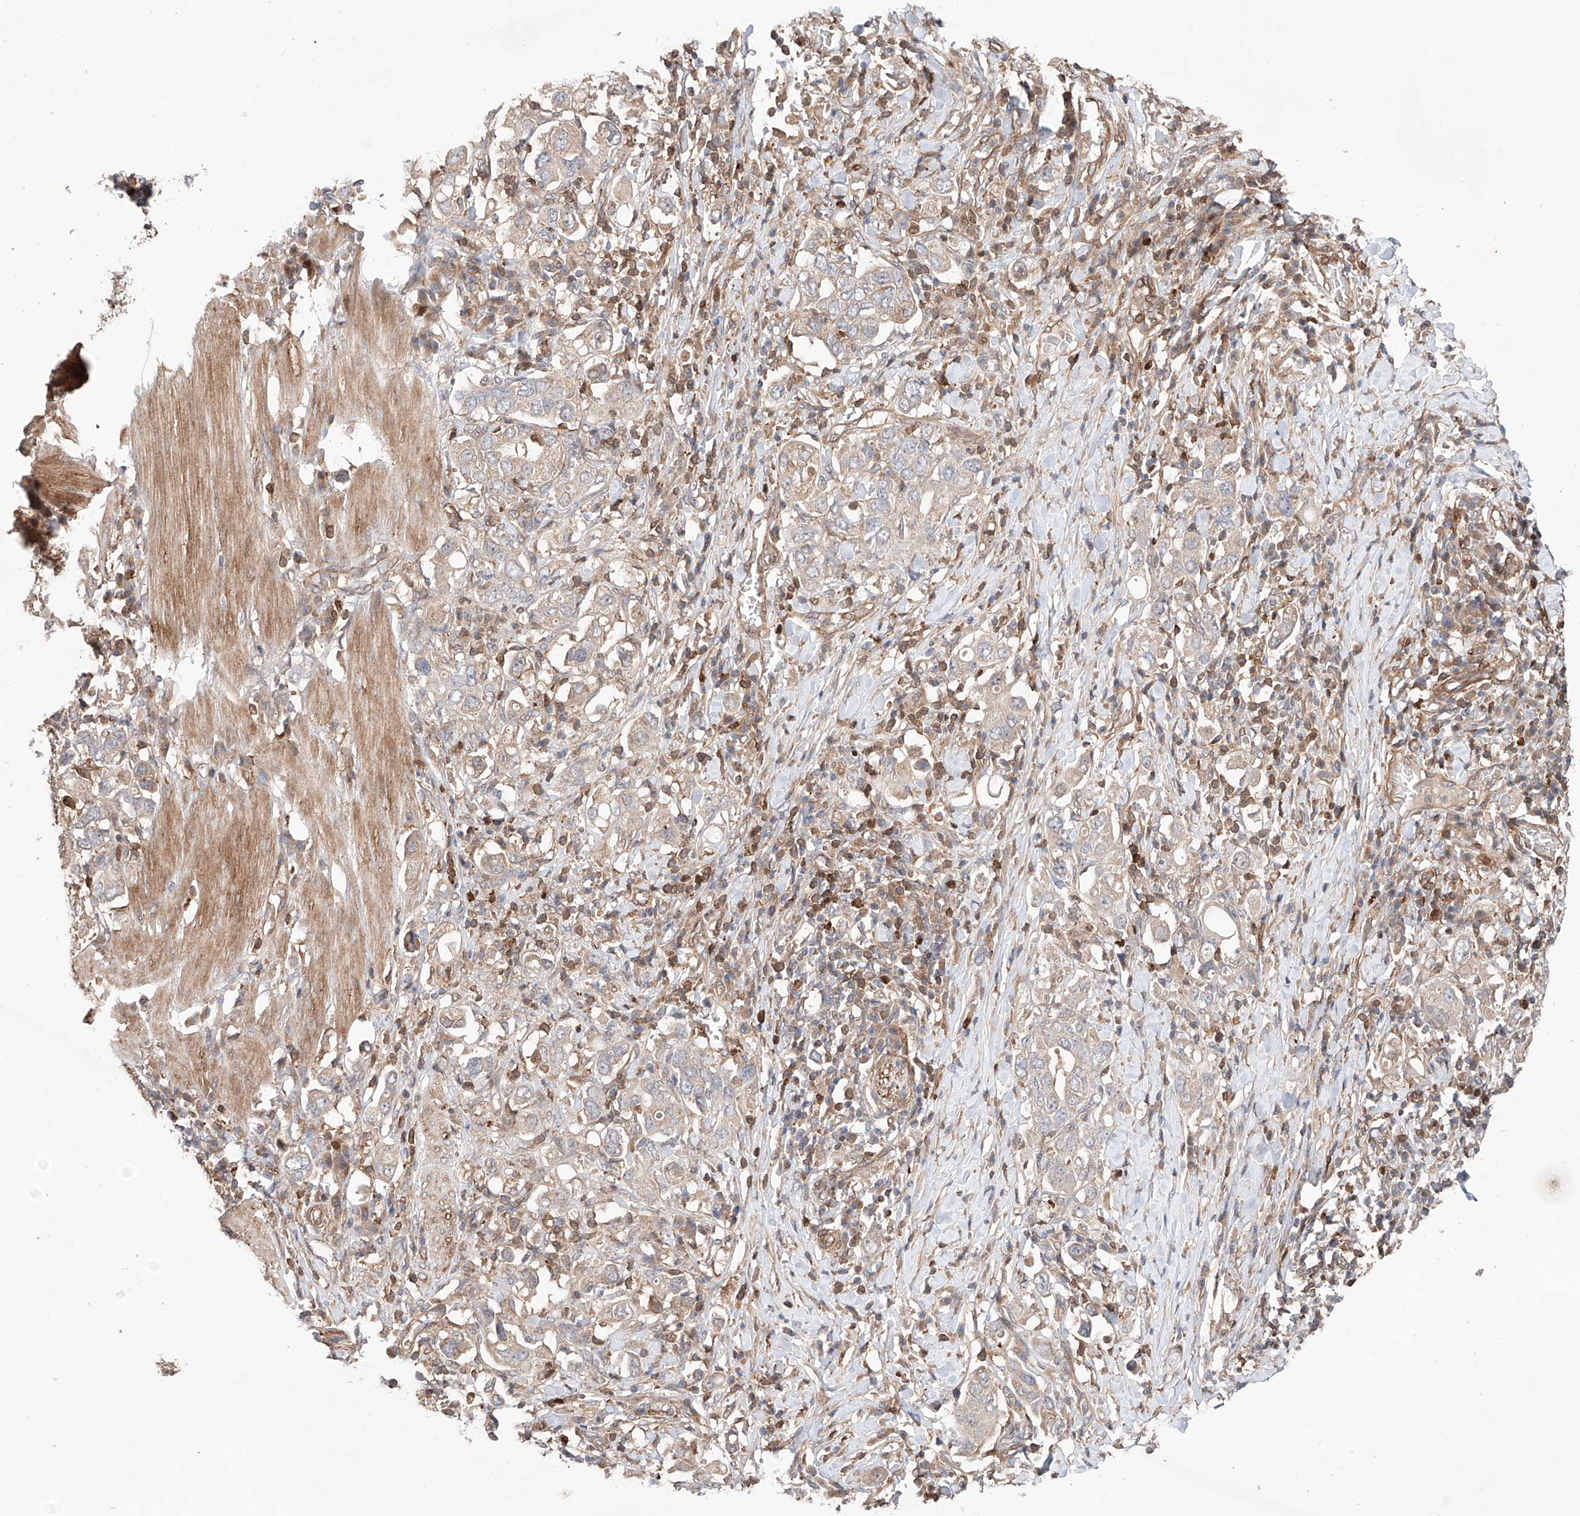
{"staining": {"intensity": "weak", "quantity": "<25%", "location": "cytoplasmic/membranous"}, "tissue": "stomach cancer", "cell_type": "Tumor cells", "image_type": "cancer", "snomed": [{"axis": "morphology", "description": "Adenocarcinoma, NOS"}, {"axis": "topography", "description": "Stomach, upper"}], "caption": "Protein analysis of adenocarcinoma (stomach) displays no significant positivity in tumor cells. Brightfield microscopy of immunohistochemistry (IHC) stained with DAB (3,3'-diaminobenzidine) (brown) and hematoxylin (blue), captured at high magnification.", "gene": "IGSF22", "patient": {"sex": "male", "age": 62}}